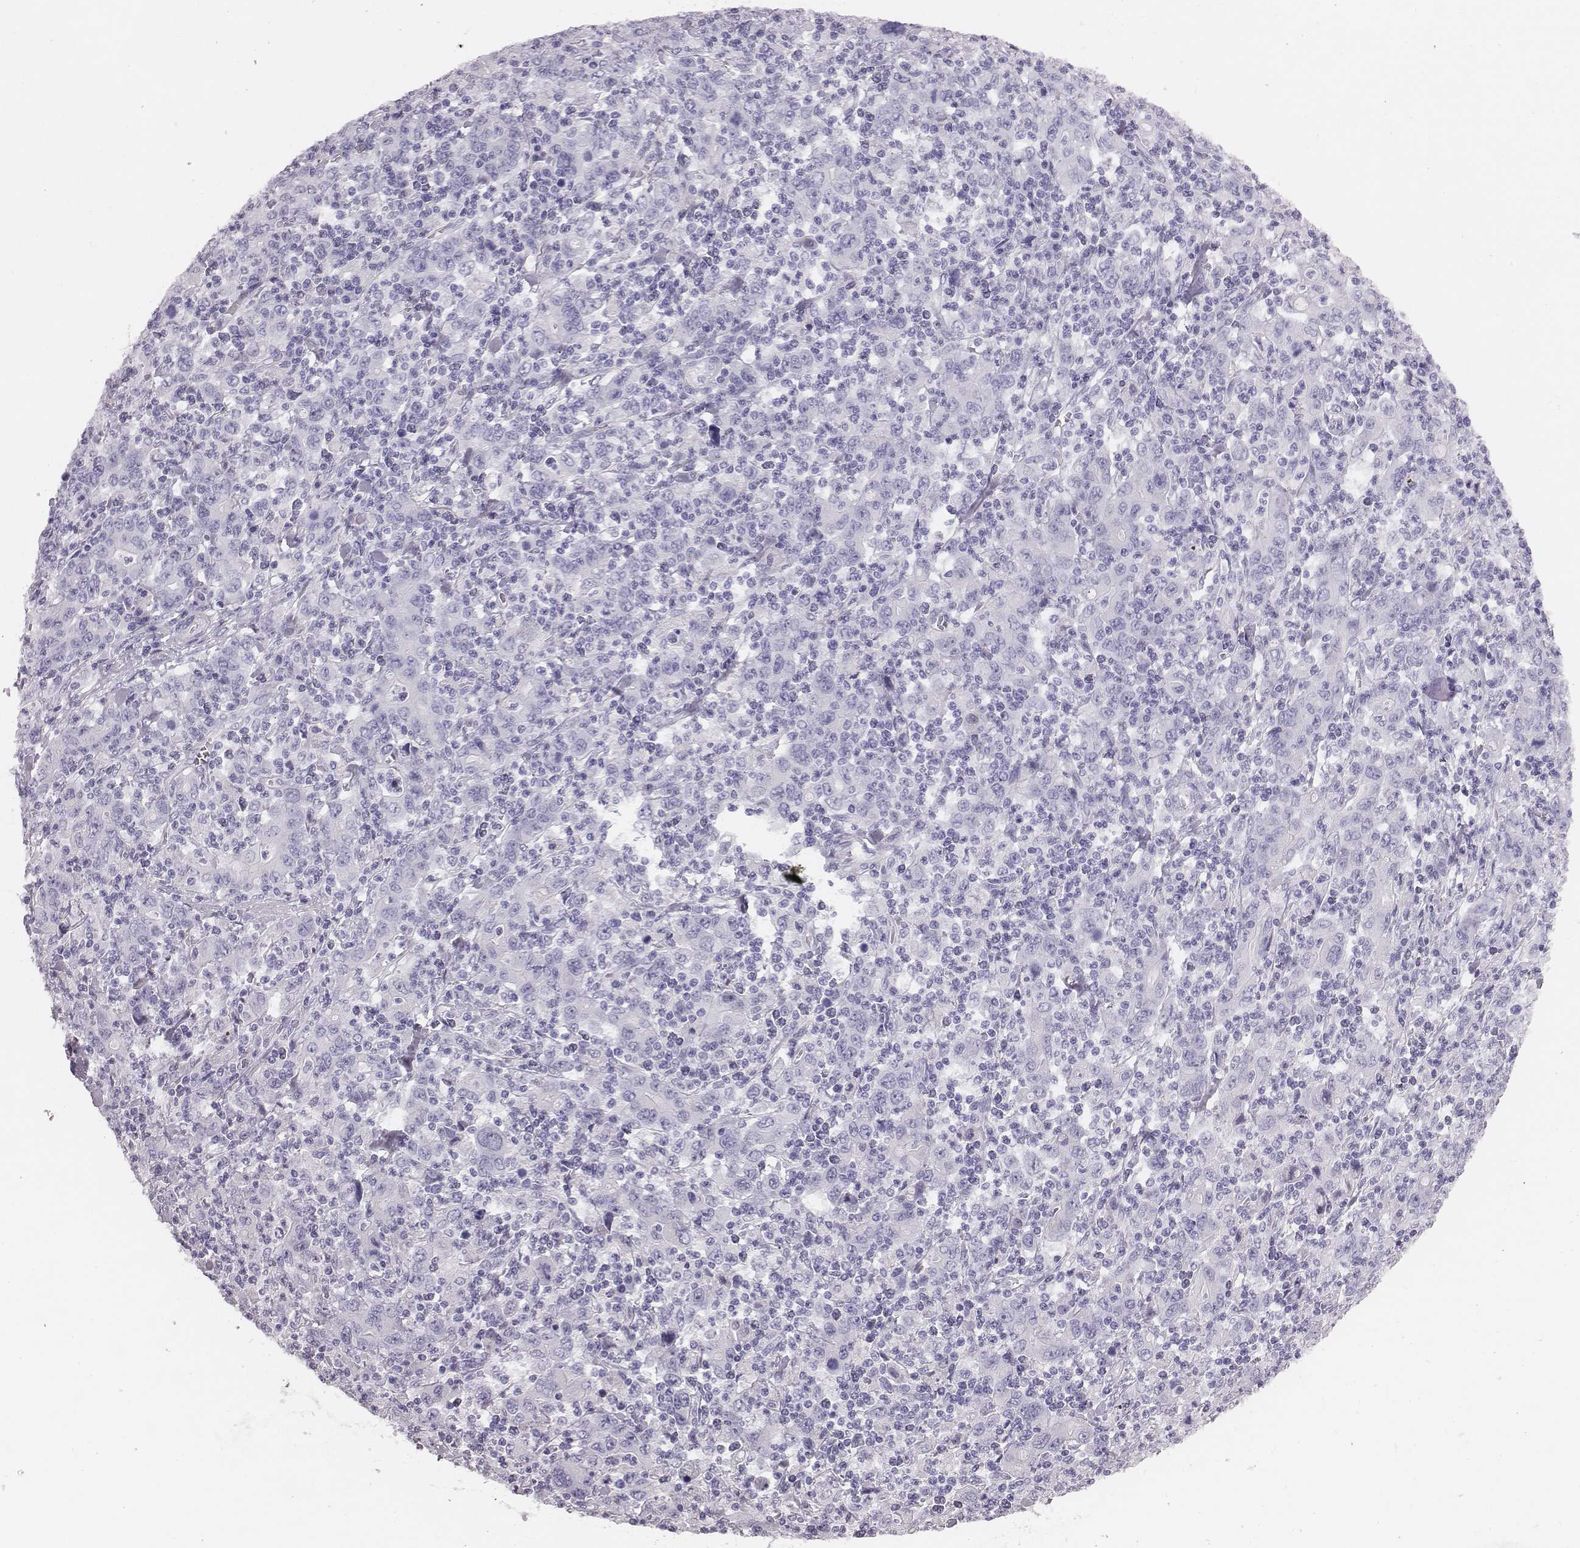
{"staining": {"intensity": "negative", "quantity": "none", "location": "none"}, "tissue": "stomach cancer", "cell_type": "Tumor cells", "image_type": "cancer", "snomed": [{"axis": "morphology", "description": "Adenocarcinoma, NOS"}, {"axis": "topography", "description": "Stomach, upper"}], "caption": "Stomach cancer (adenocarcinoma) was stained to show a protein in brown. There is no significant positivity in tumor cells.", "gene": "H1-6", "patient": {"sex": "male", "age": 69}}